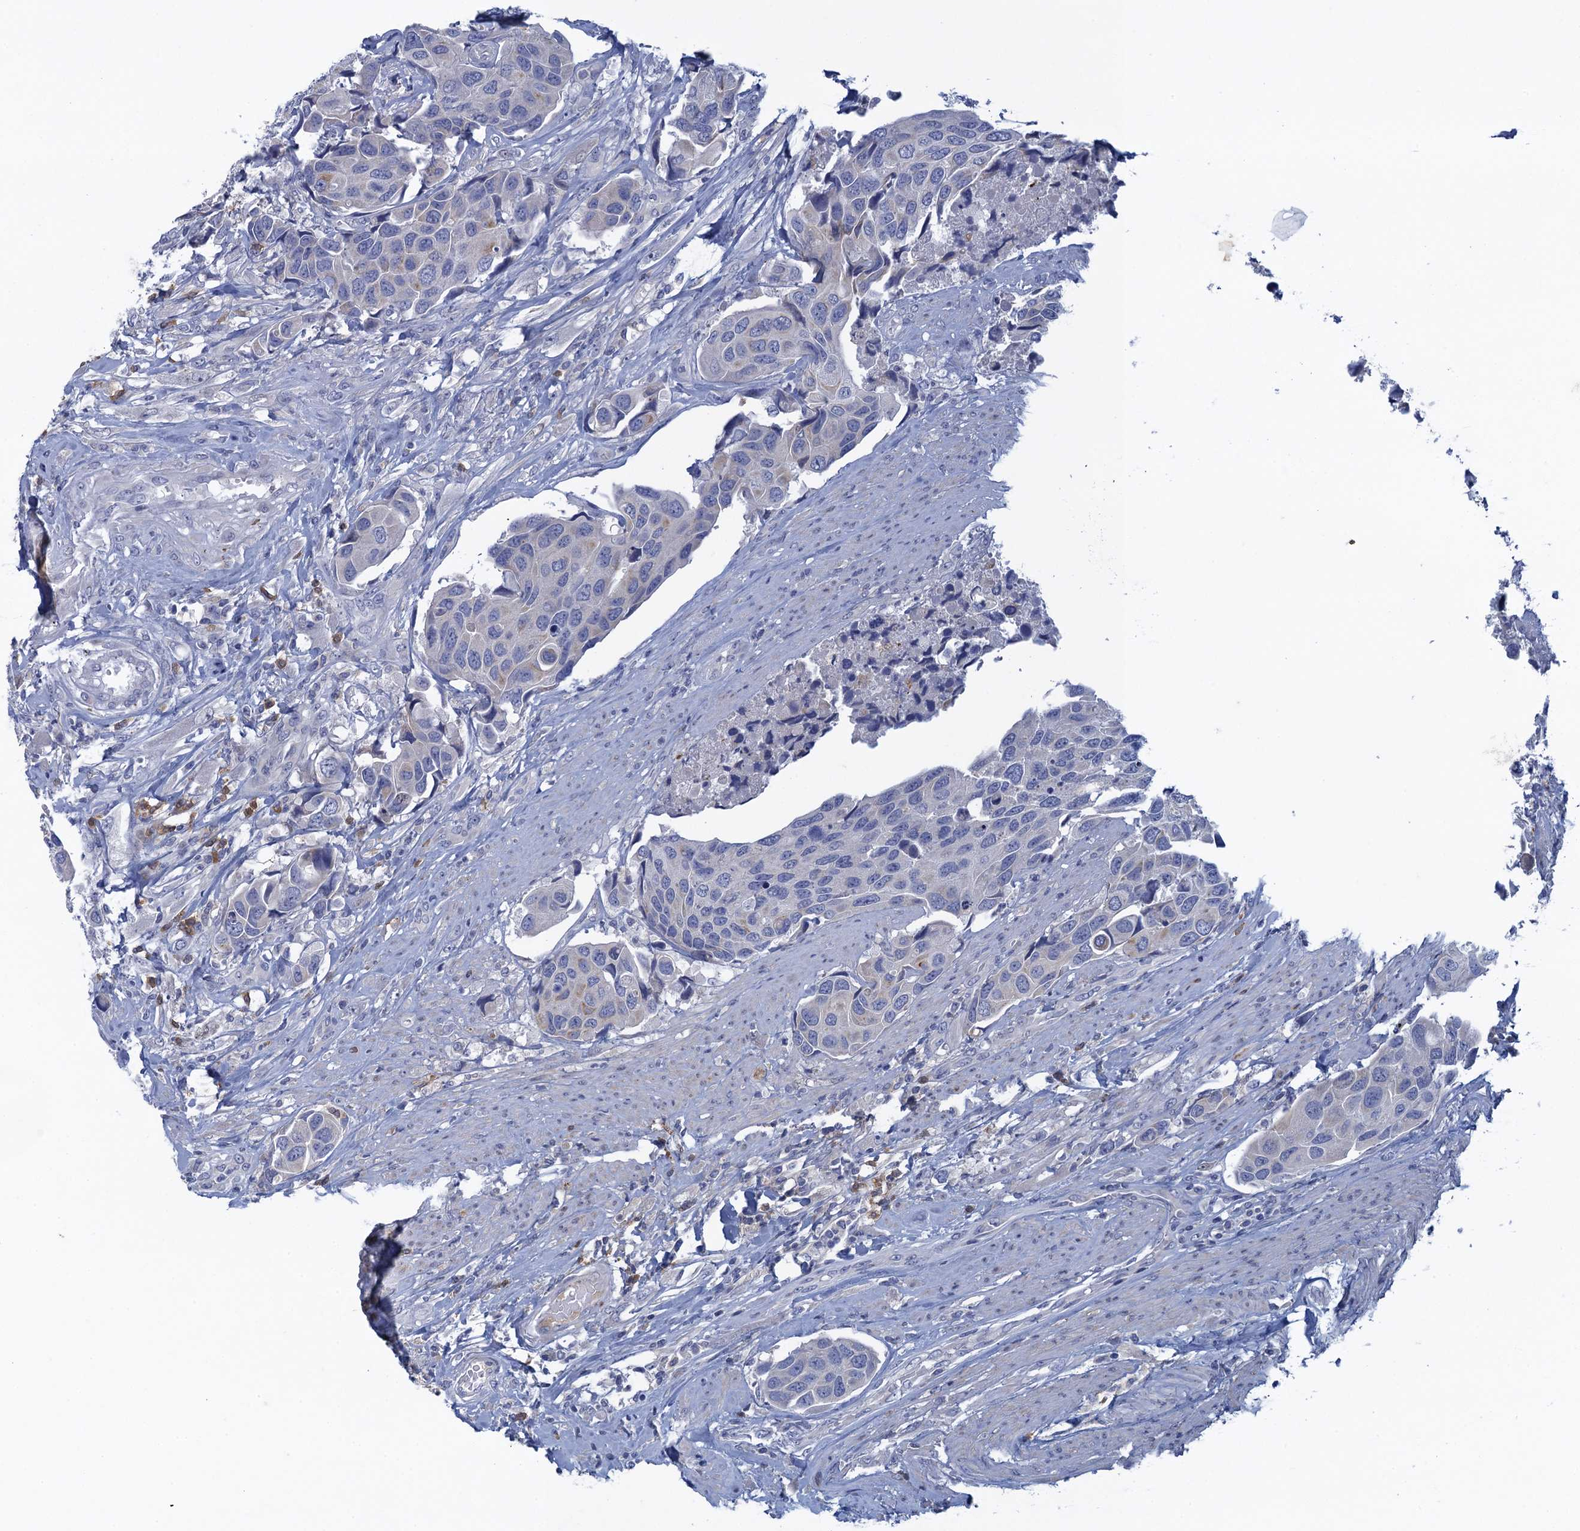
{"staining": {"intensity": "negative", "quantity": "none", "location": "none"}, "tissue": "urothelial cancer", "cell_type": "Tumor cells", "image_type": "cancer", "snomed": [{"axis": "morphology", "description": "Urothelial carcinoma, High grade"}, {"axis": "topography", "description": "Urinary bladder"}], "caption": "Urothelial cancer stained for a protein using immunohistochemistry (IHC) exhibits no staining tumor cells.", "gene": "SCEL", "patient": {"sex": "male", "age": 74}}